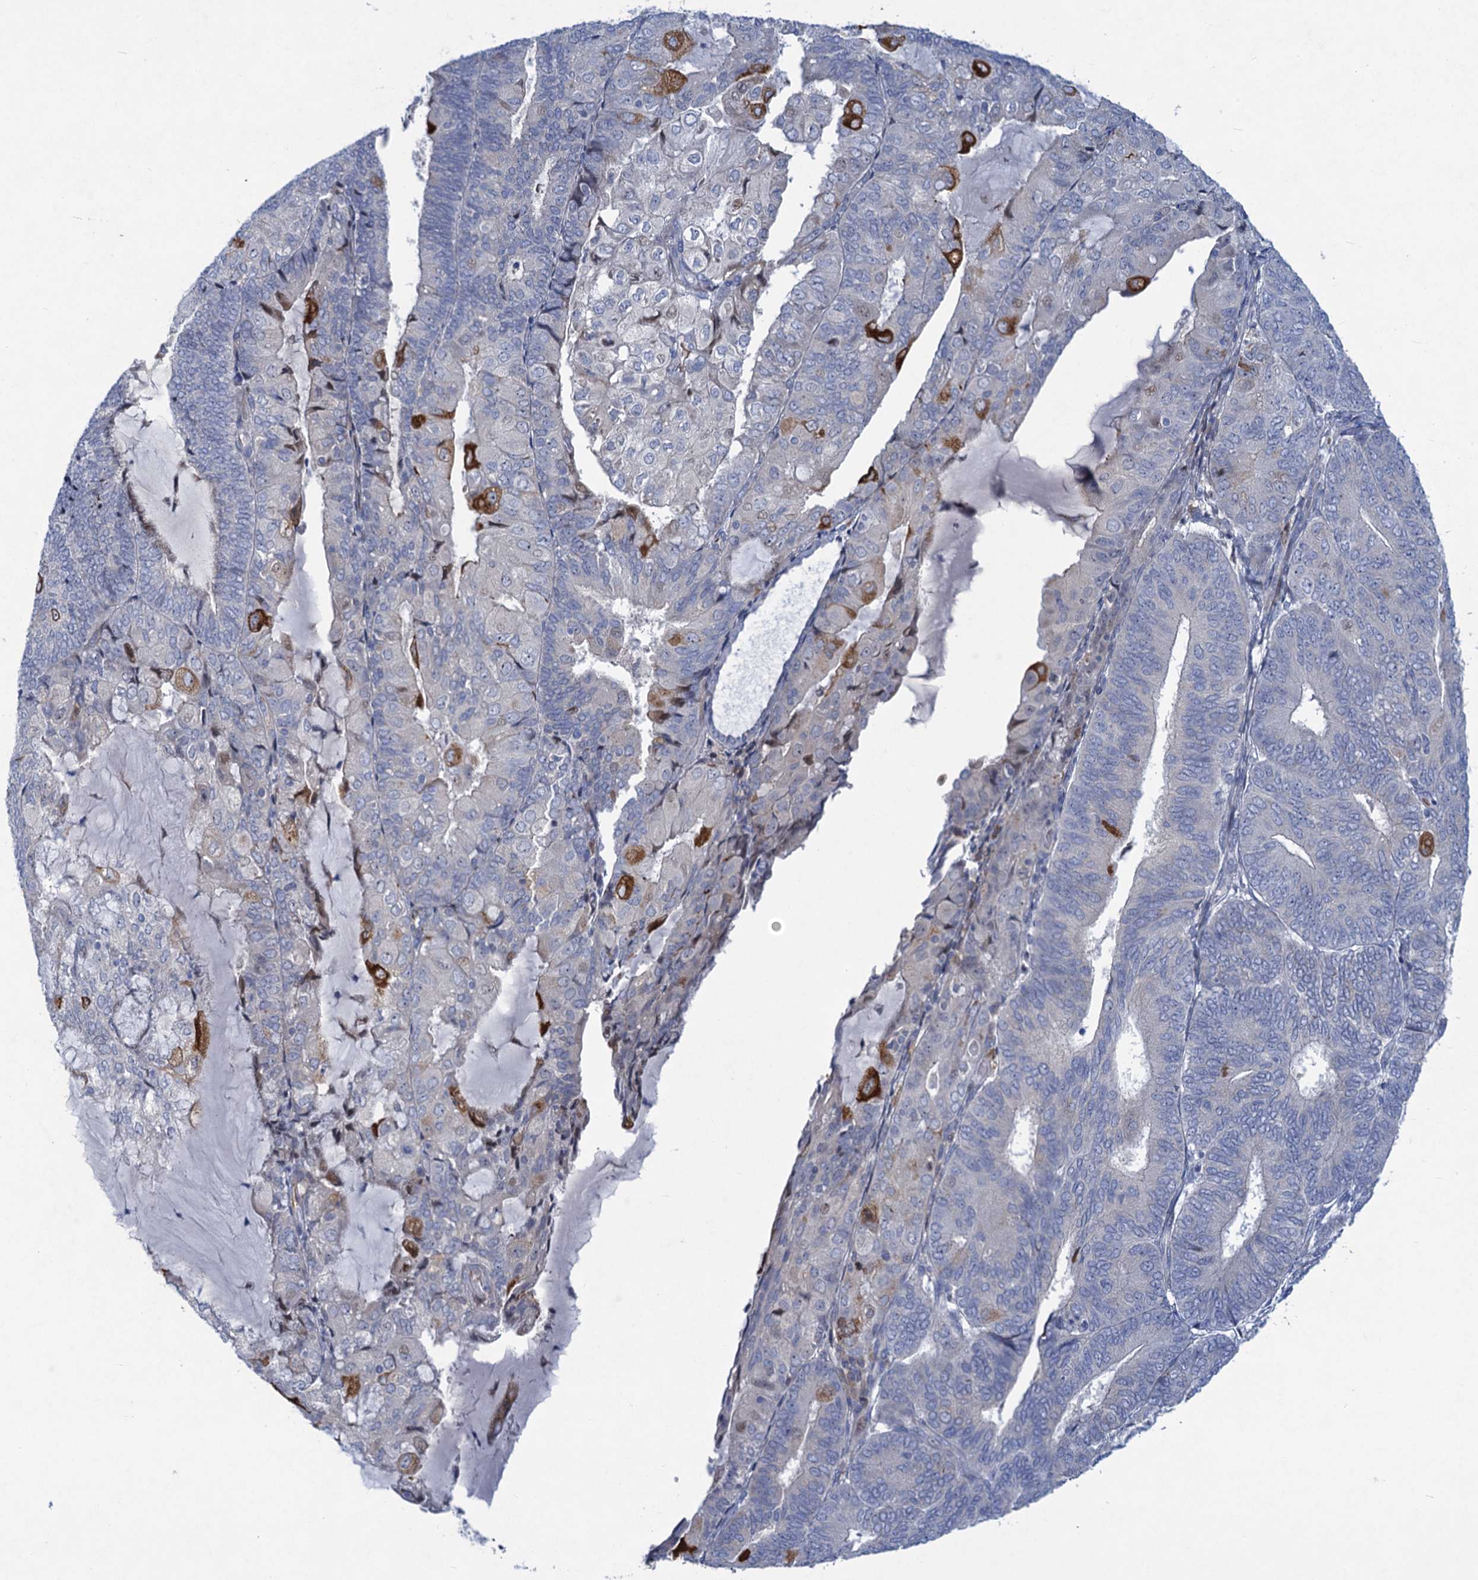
{"staining": {"intensity": "strong", "quantity": "<25%", "location": "cytoplasmic/membranous"}, "tissue": "endometrial cancer", "cell_type": "Tumor cells", "image_type": "cancer", "snomed": [{"axis": "morphology", "description": "Adenocarcinoma, NOS"}, {"axis": "topography", "description": "Endometrium"}], "caption": "Endometrial cancer (adenocarcinoma) was stained to show a protein in brown. There is medium levels of strong cytoplasmic/membranous positivity in approximately <25% of tumor cells.", "gene": "QPCTL", "patient": {"sex": "female", "age": 81}}